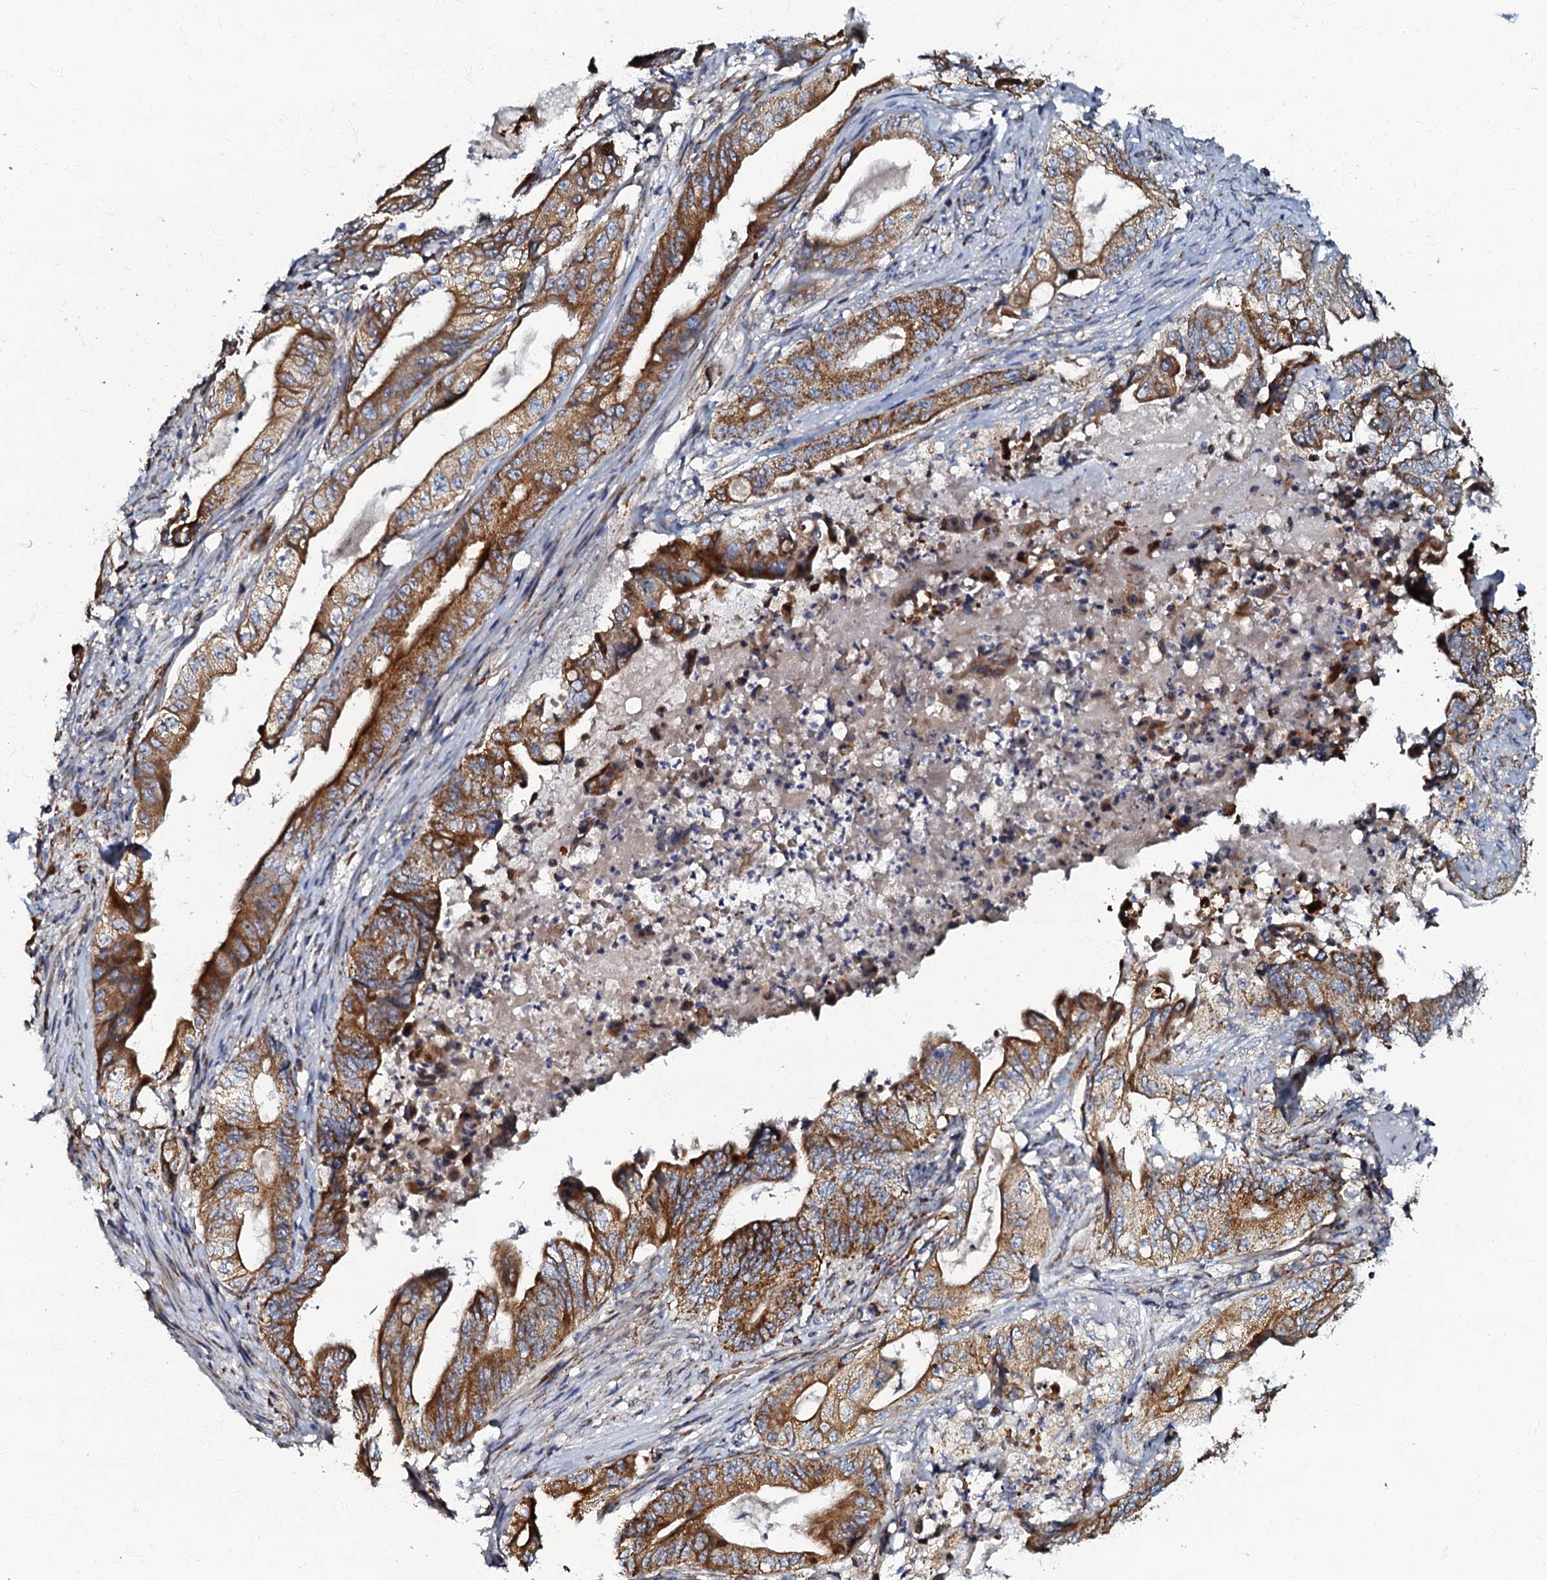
{"staining": {"intensity": "strong", "quantity": ">75%", "location": "cytoplasmic/membranous"}, "tissue": "stomach cancer", "cell_type": "Tumor cells", "image_type": "cancer", "snomed": [{"axis": "morphology", "description": "Adenocarcinoma, NOS"}, {"axis": "topography", "description": "Stomach"}], "caption": "Immunohistochemical staining of human adenocarcinoma (stomach) reveals high levels of strong cytoplasmic/membranous protein expression in approximately >75% of tumor cells. (Stains: DAB (3,3'-diaminobenzidine) in brown, nuclei in blue, Microscopy: brightfield microscopy at high magnification).", "gene": "NDUFA12", "patient": {"sex": "female", "age": 73}}